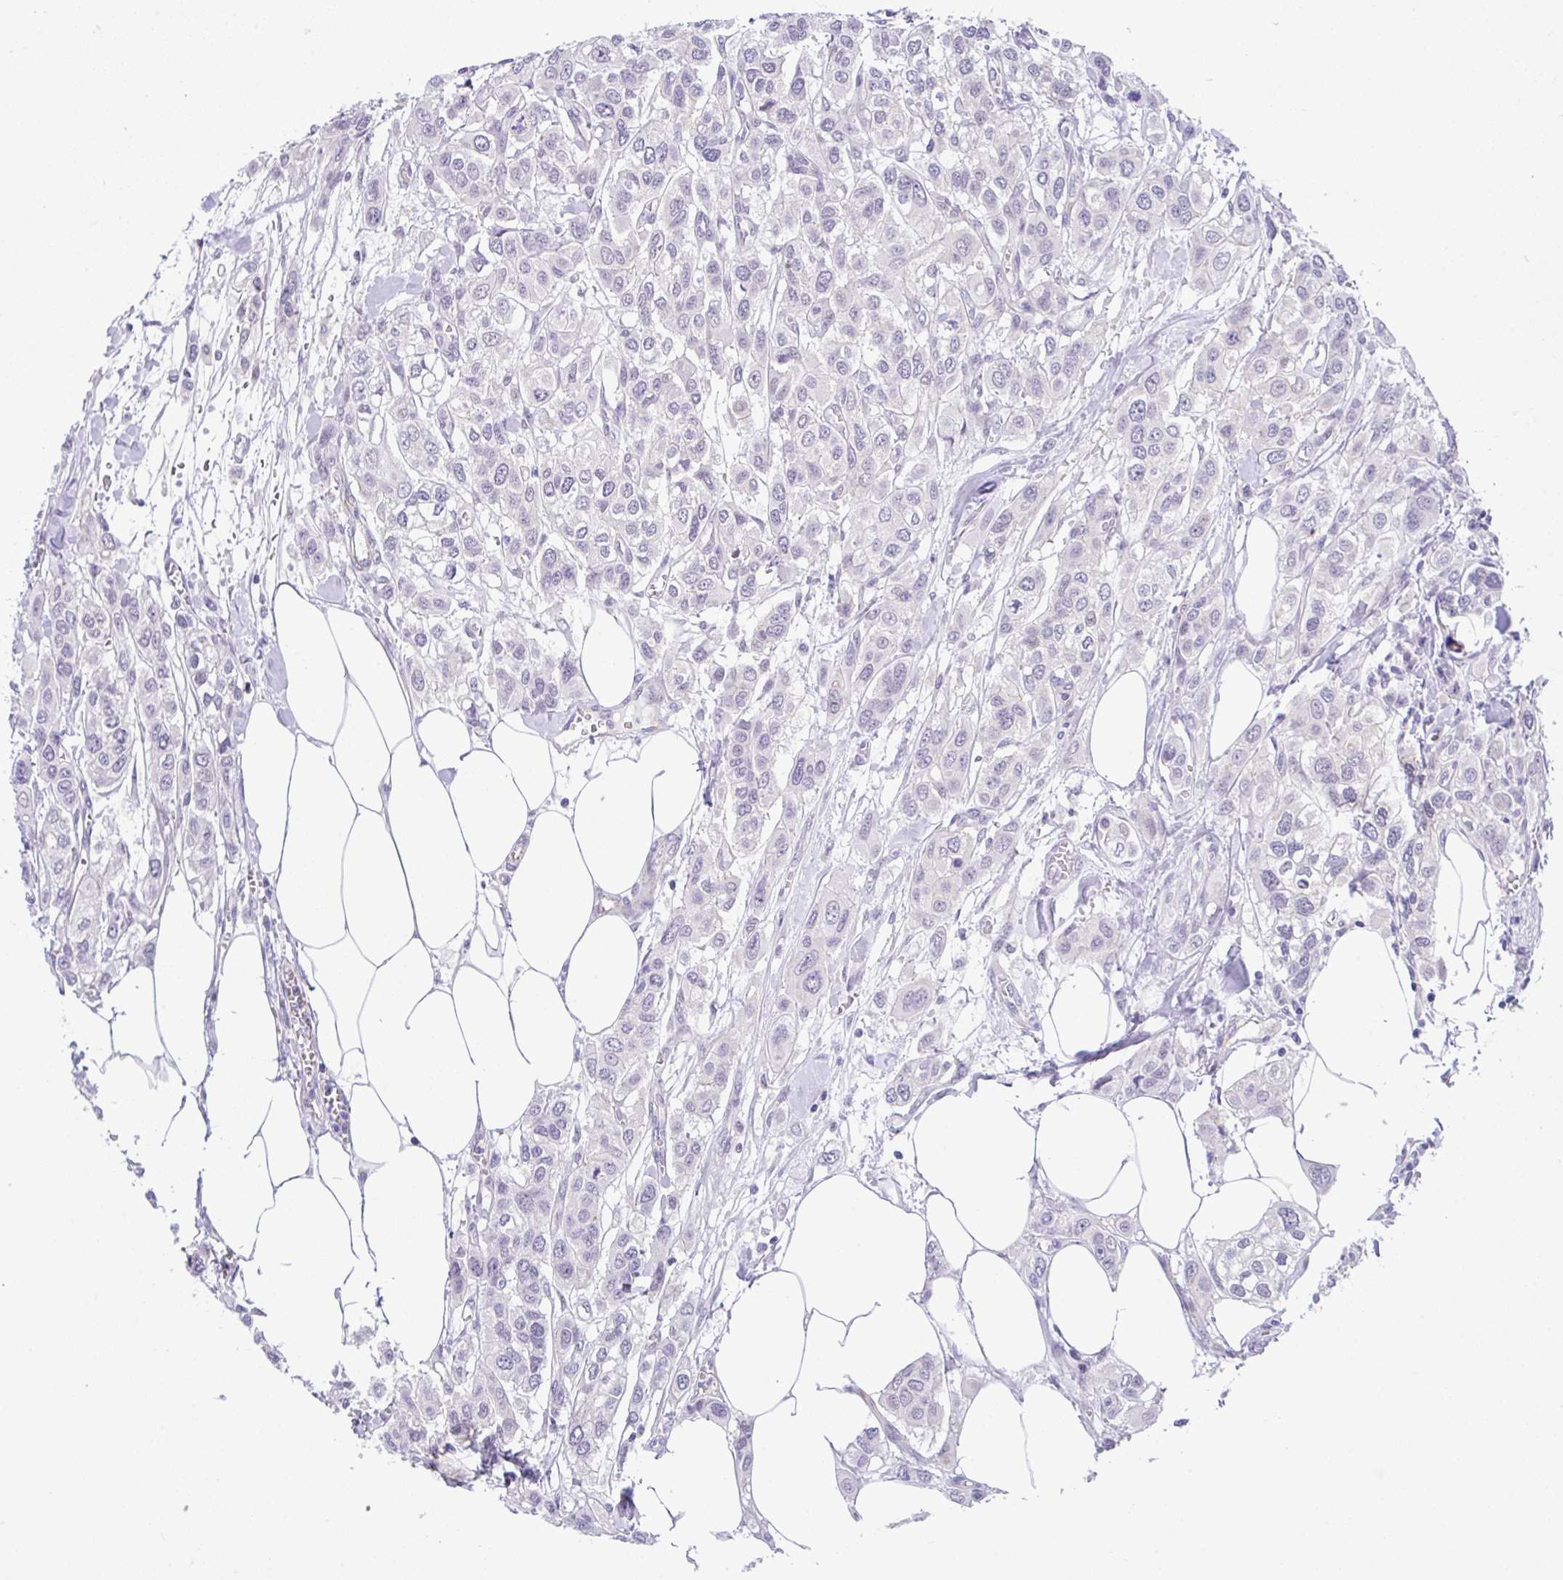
{"staining": {"intensity": "negative", "quantity": "none", "location": "none"}, "tissue": "urothelial cancer", "cell_type": "Tumor cells", "image_type": "cancer", "snomed": [{"axis": "morphology", "description": "Urothelial carcinoma, High grade"}, {"axis": "topography", "description": "Urinary bladder"}], "caption": "An image of urothelial cancer stained for a protein demonstrates no brown staining in tumor cells. (DAB immunohistochemistry (IHC) visualized using brightfield microscopy, high magnification).", "gene": "CGNL1", "patient": {"sex": "male", "age": 67}}